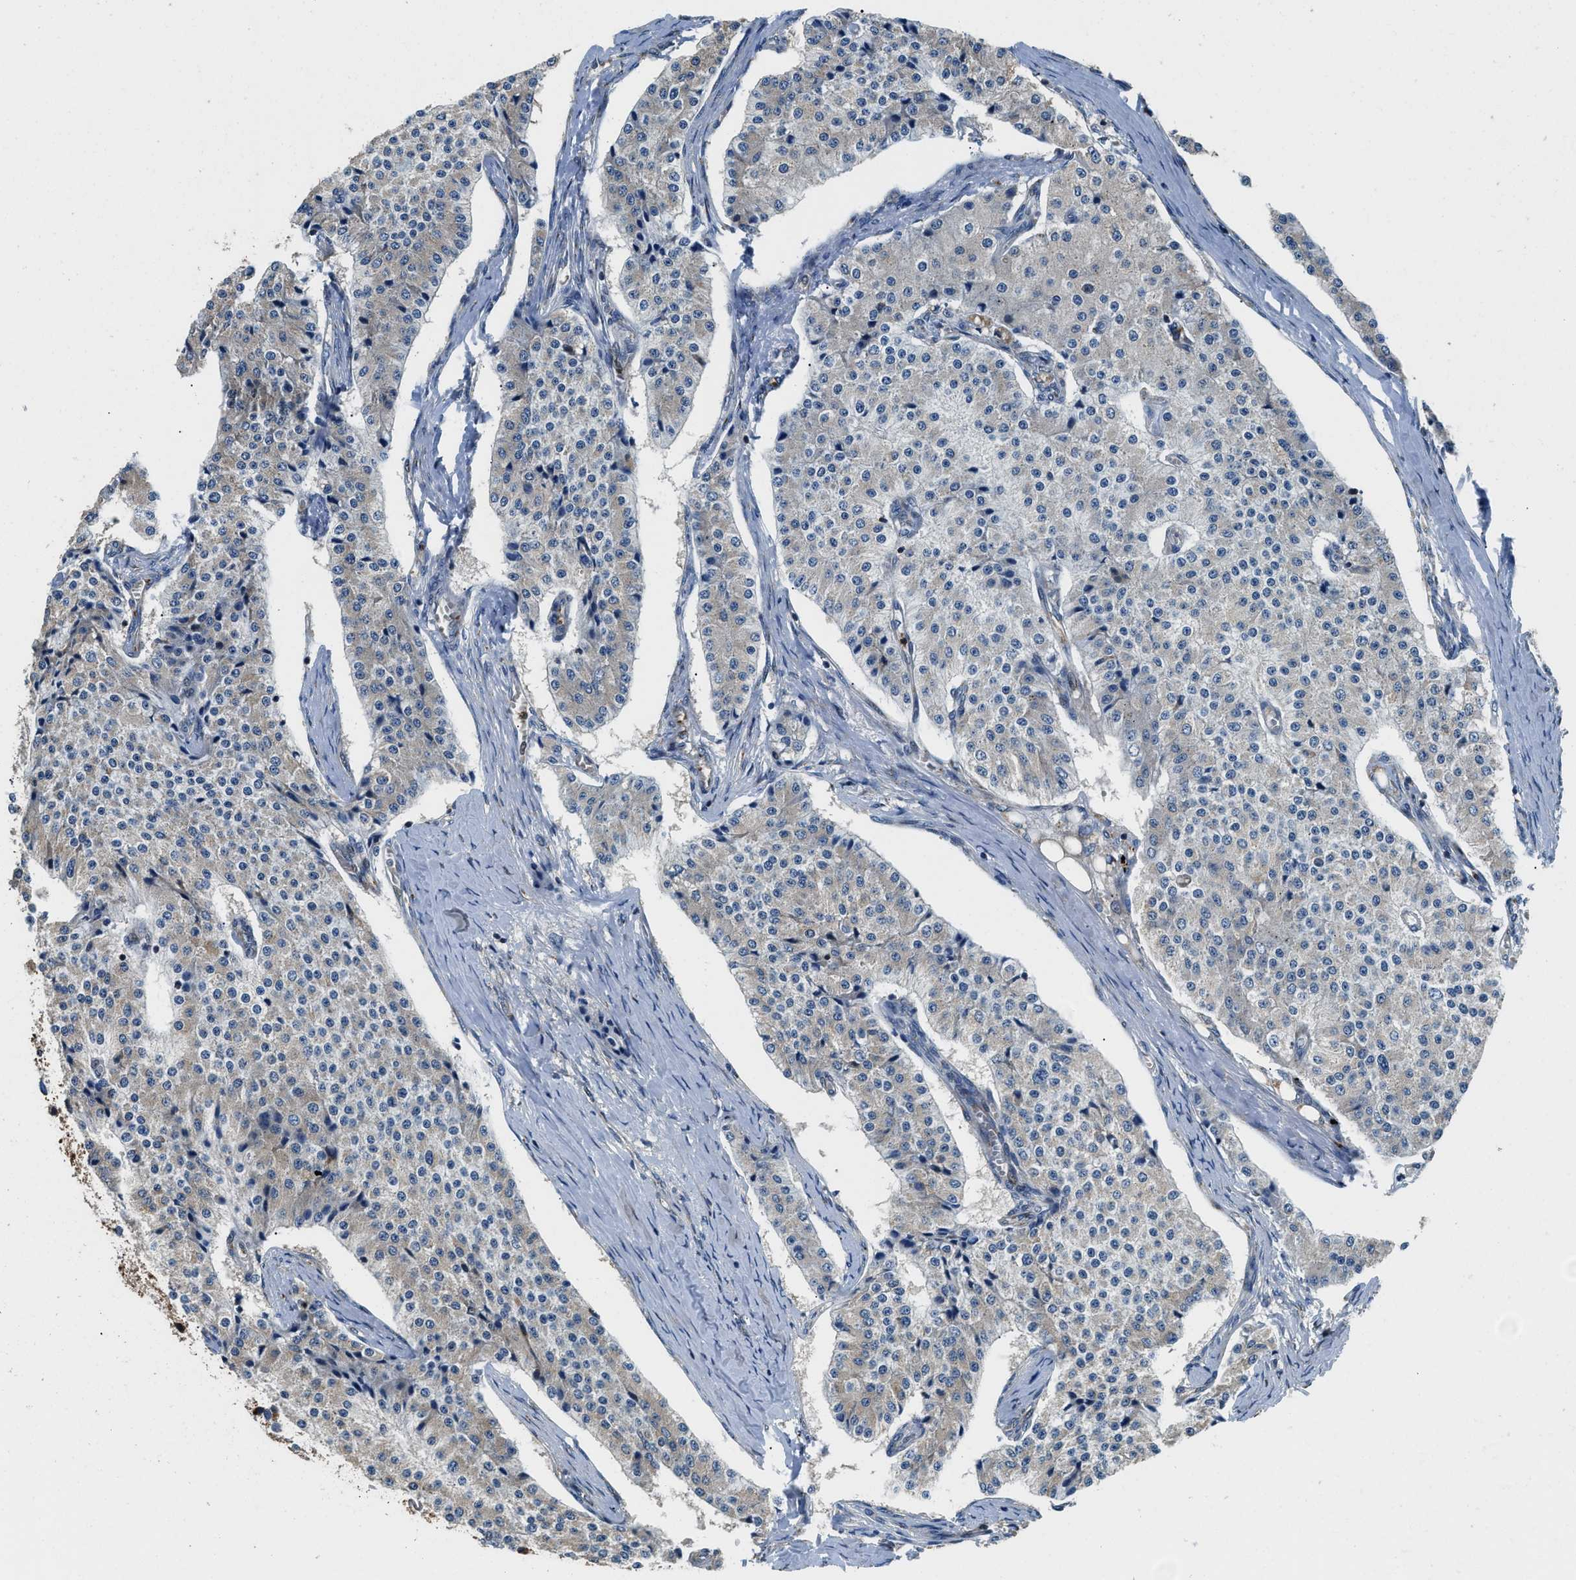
{"staining": {"intensity": "weak", "quantity": "<25%", "location": "cytoplasmic/membranous"}, "tissue": "carcinoid", "cell_type": "Tumor cells", "image_type": "cancer", "snomed": [{"axis": "morphology", "description": "Carcinoid, malignant, NOS"}, {"axis": "topography", "description": "Colon"}], "caption": "The photomicrograph demonstrates no staining of tumor cells in malignant carcinoid. (Brightfield microscopy of DAB IHC at high magnification).", "gene": "FUT8", "patient": {"sex": "female", "age": 52}}